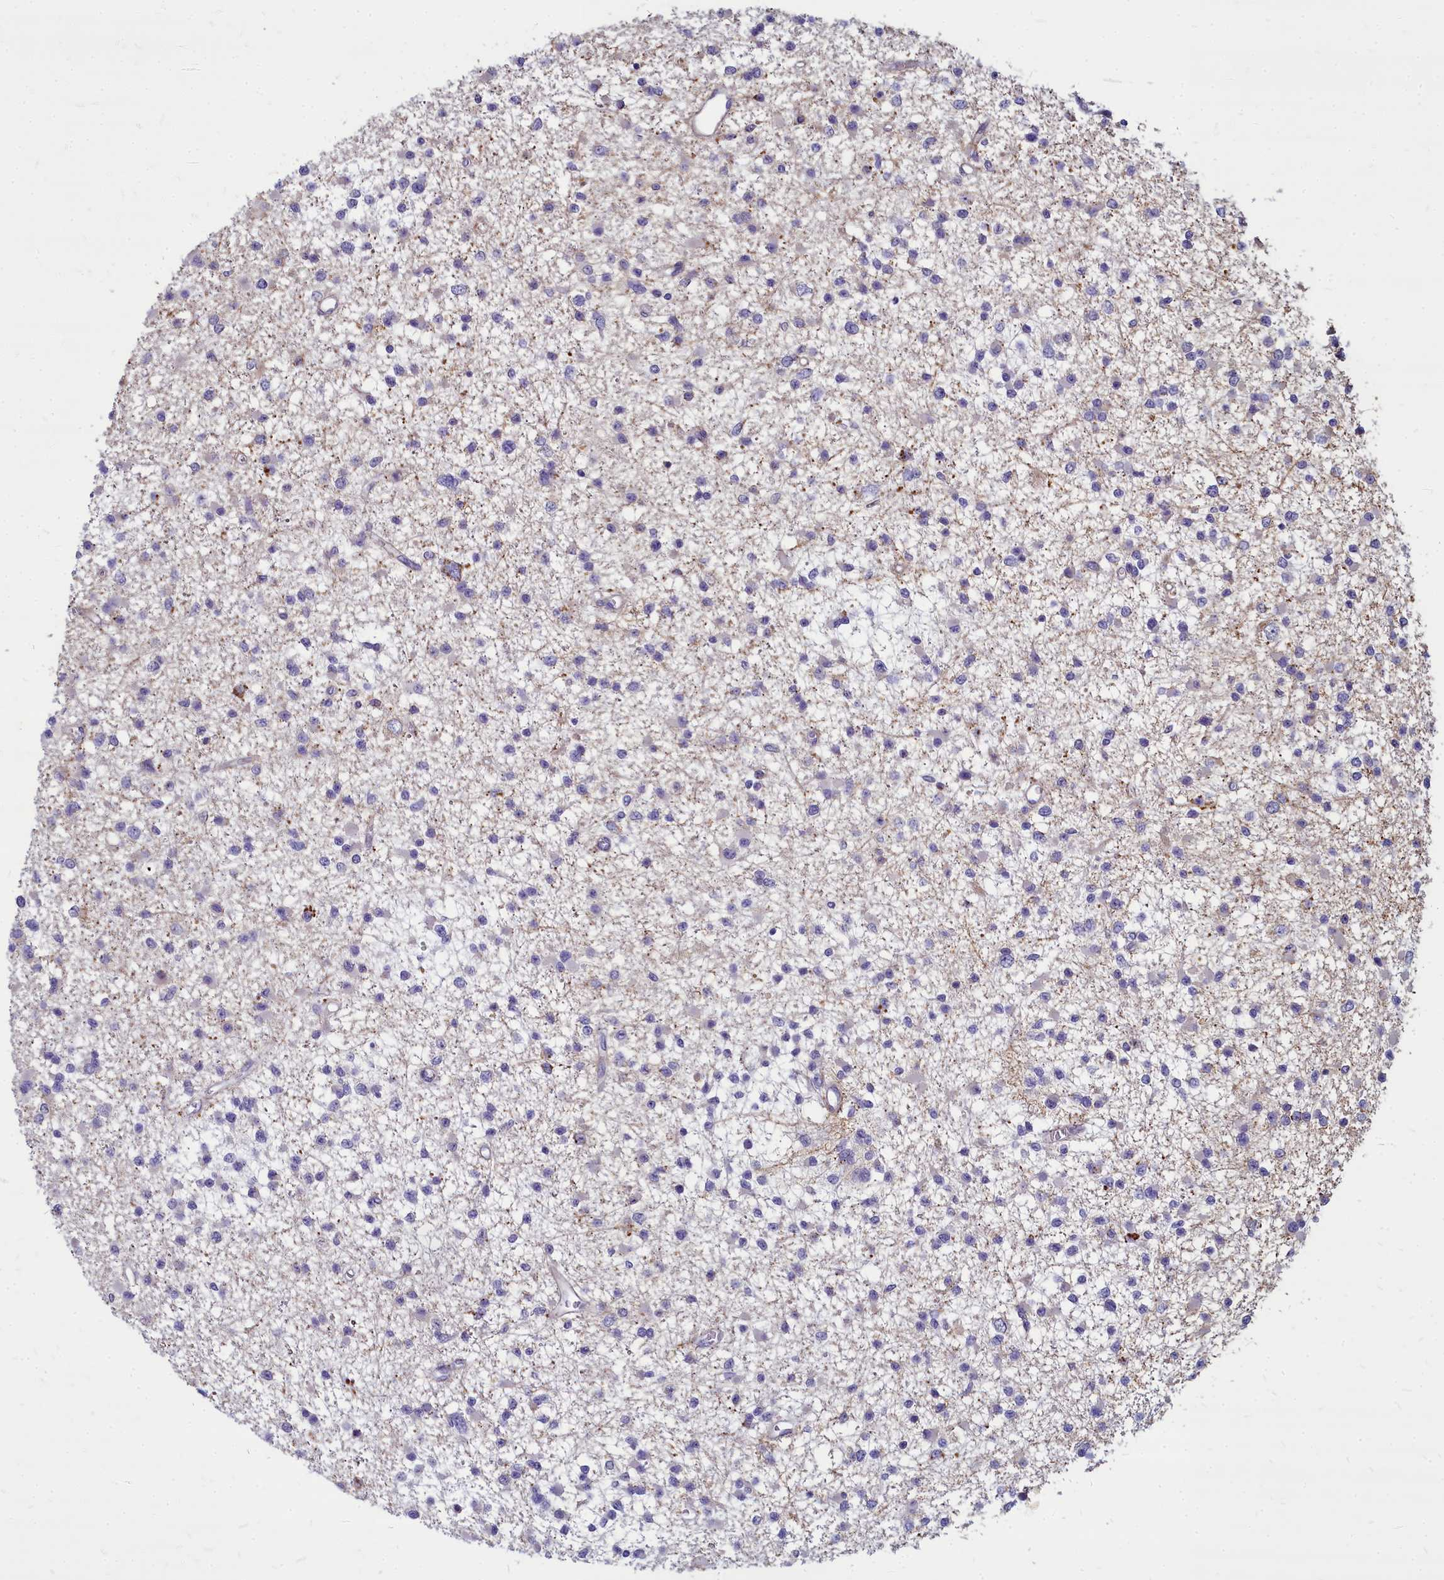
{"staining": {"intensity": "negative", "quantity": "none", "location": "none"}, "tissue": "glioma", "cell_type": "Tumor cells", "image_type": "cancer", "snomed": [{"axis": "morphology", "description": "Glioma, malignant, Low grade"}, {"axis": "topography", "description": "Brain"}], "caption": "Immunohistochemistry image of human malignant glioma (low-grade) stained for a protein (brown), which shows no positivity in tumor cells.", "gene": "TTC5", "patient": {"sex": "female", "age": 22}}